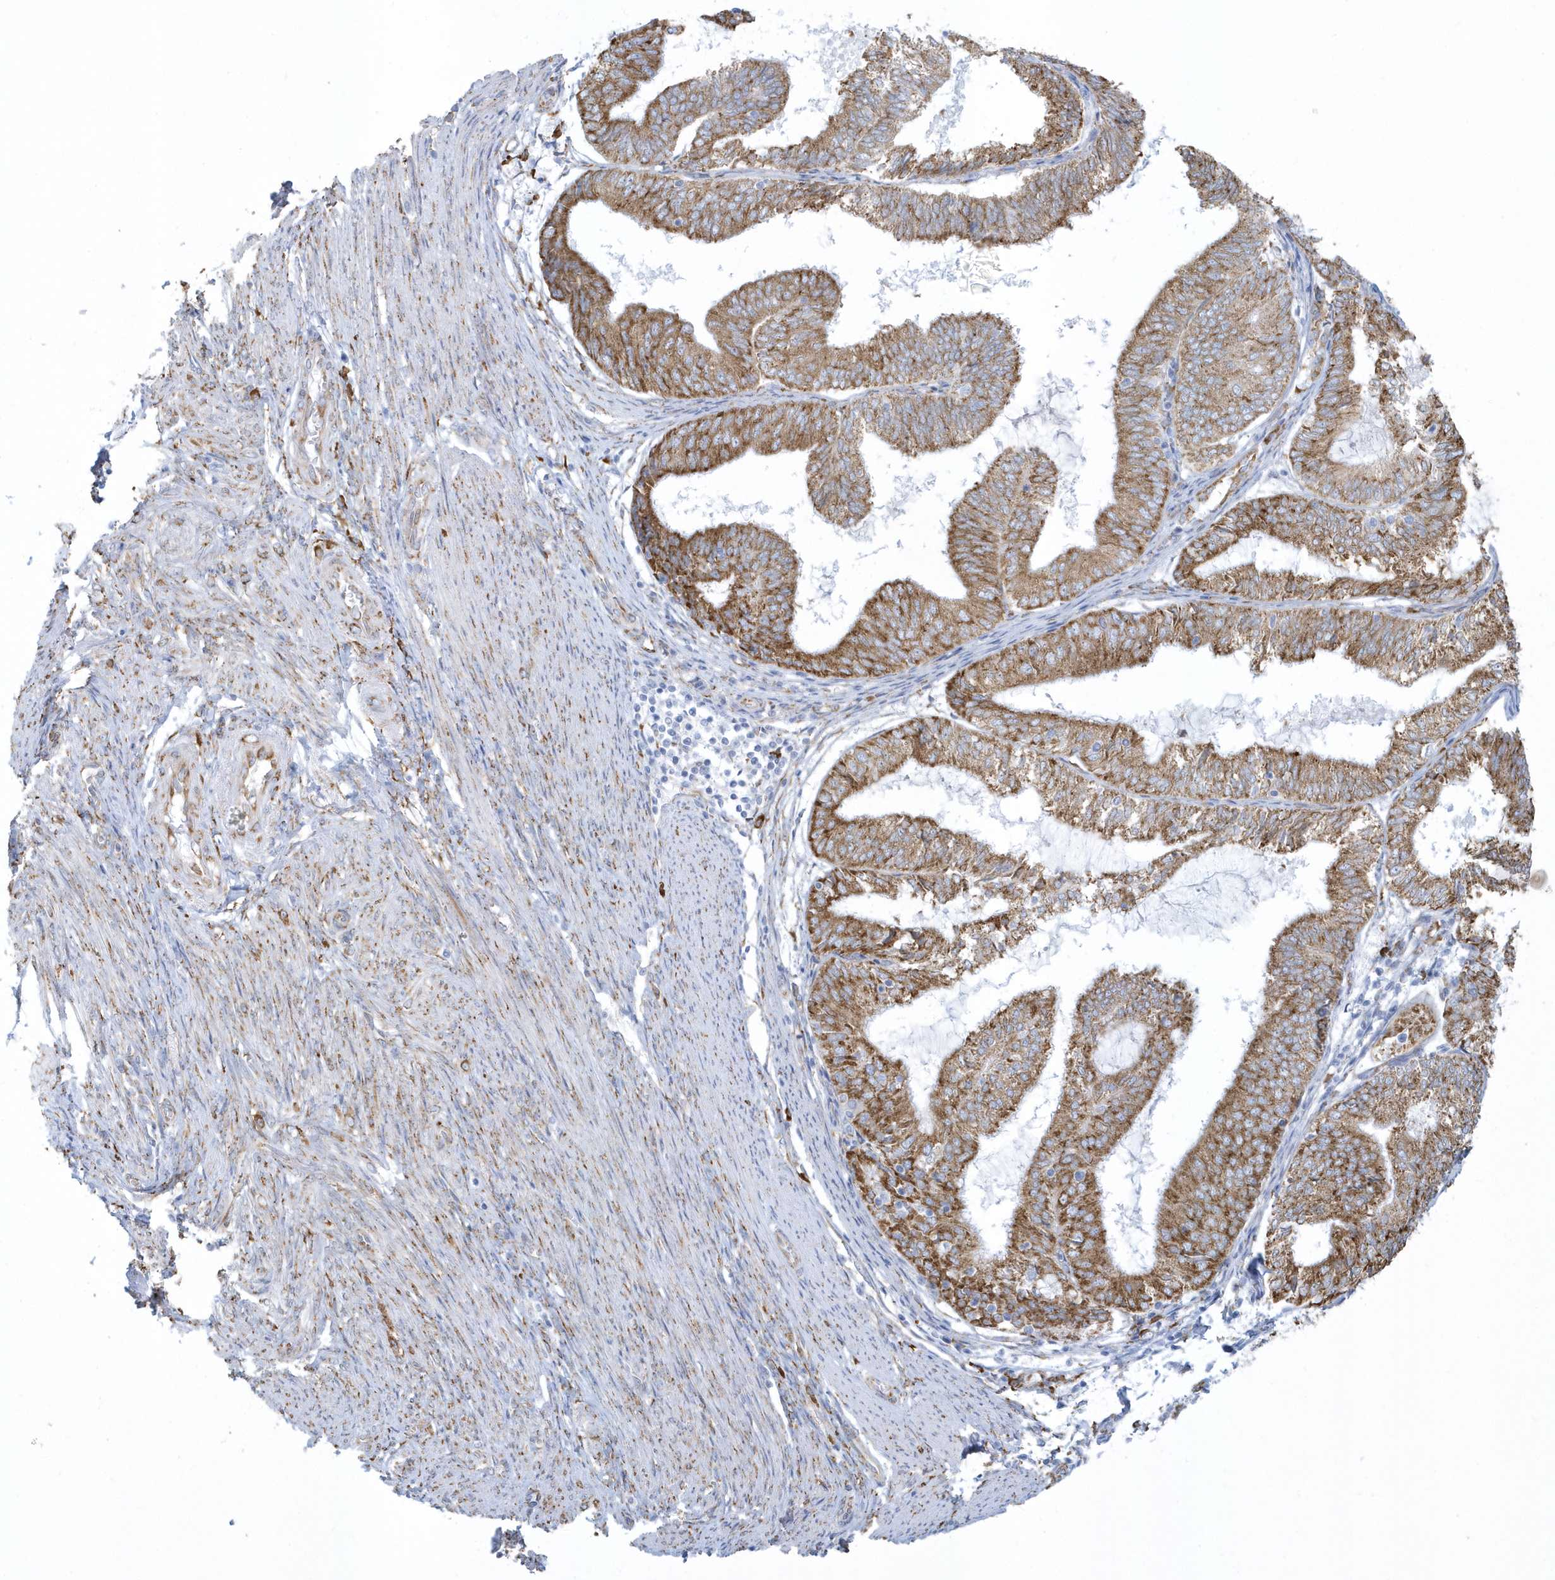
{"staining": {"intensity": "moderate", "quantity": ">75%", "location": "cytoplasmic/membranous"}, "tissue": "endometrial cancer", "cell_type": "Tumor cells", "image_type": "cancer", "snomed": [{"axis": "morphology", "description": "Adenocarcinoma, NOS"}, {"axis": "topography", "description": "Endometrium"}], "caption": "Protein expression analysis of endometrial cancer exhibits moderate cytoplasmic/membranous positivity in about >75% of tumor cells. (Stains: DAB in brown, nuclei in blue, Microscopy: brightfield microscopy at high magnification).", "gene": "DCAF1", "patient": {"sex": "female", "age": 81}}